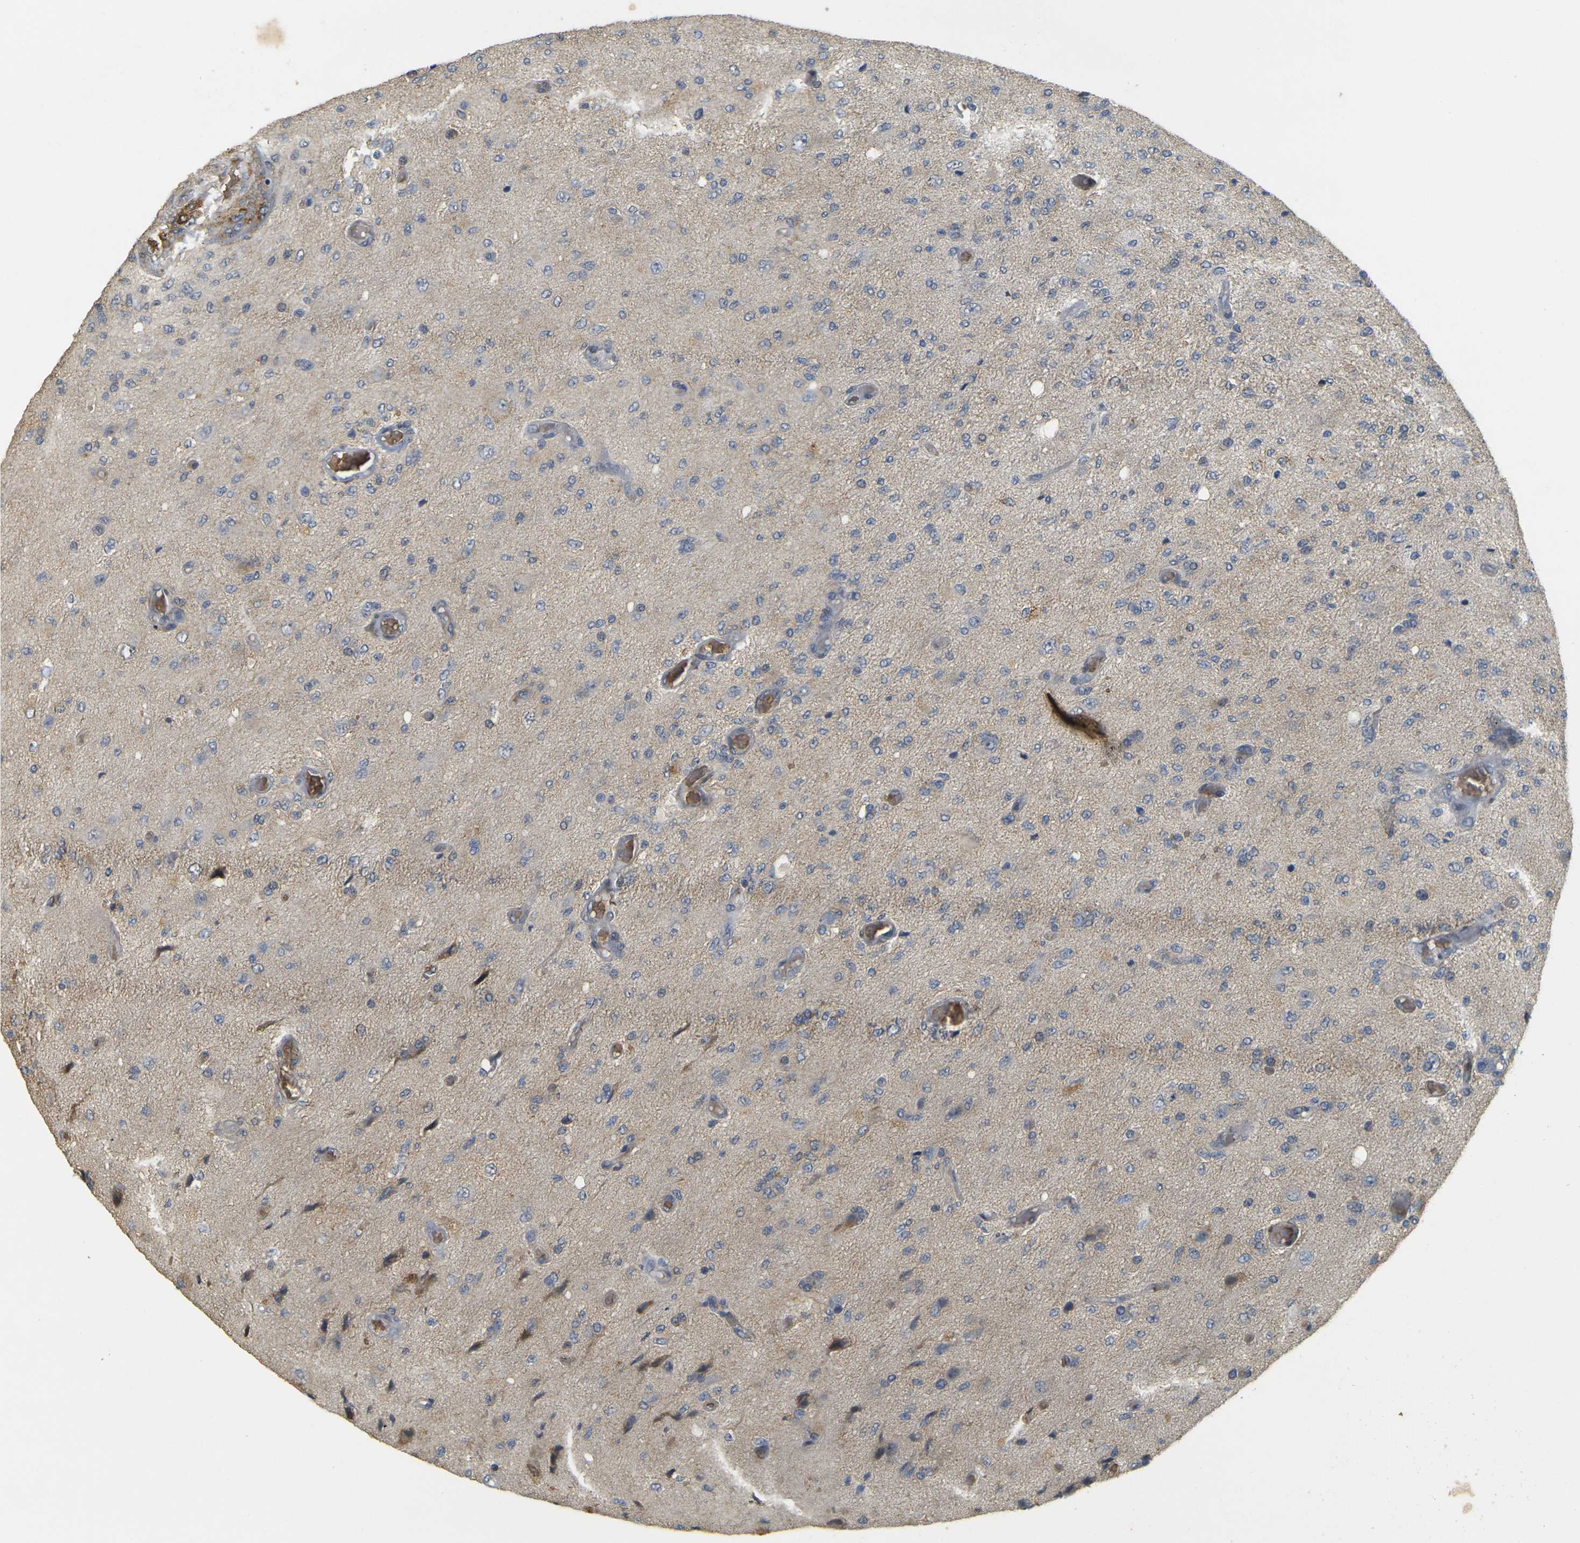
{"staining": {"intensity": "negative", "quantity": "none", "location": "none"}, "tissue": "glioma", "cell_type": "Tumor cells", "image_type": "cancer", "snomed": [{"axis": "morphology", "description": "Normal tissue, NOS"}, {"axis": "morphology", "description": "Glioma, malignant, High grade"}, {"axis": "topography", "description": "Cerebral cortex"}], "caption": "A high-resolution photomicrograph shows immunohistochemistry staining of malignant glioma (high-grade), which shows no significant positivity in tumor cells.", "gene": "MEGF9", "patient": {"sex": "male", "age": 77}}